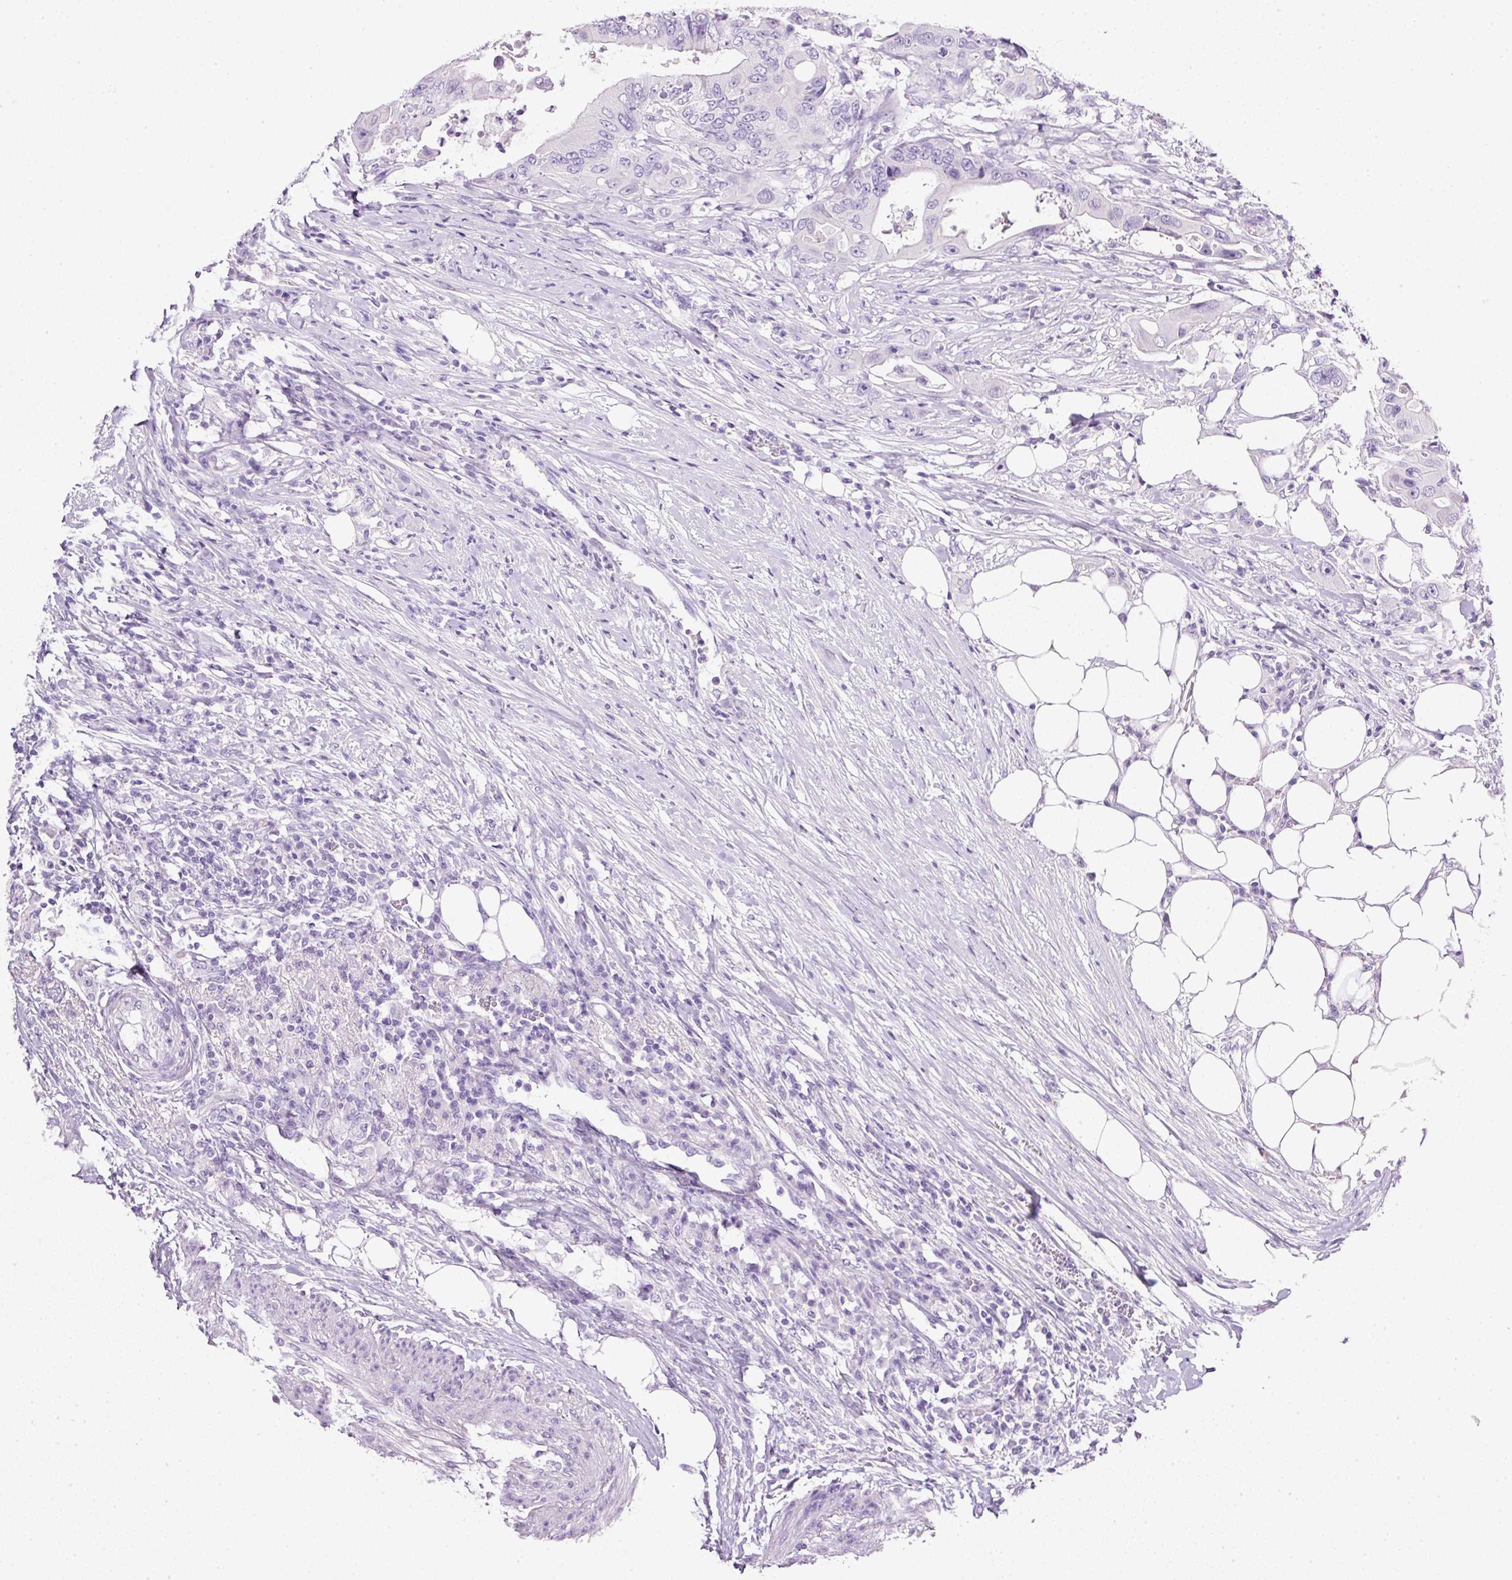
{"staining": {"intensity": "negative", "quantity": "none", "location": "none"}, "tissue": "colorectal cancer", "cell_type": "Tumor cells", "image_type": "cancer", "snomed": [{"axis": "morphology", "description": "Adenocarcinoma, NOS"}, {"axis": "topography", "description": "Colon"}], "caption": "IHC of colorectal cancer (adenocarcinoma) exhibits no staining in tumor cells.", "gene": "BSND", "patient": {"sex": "male", "age": 71}}